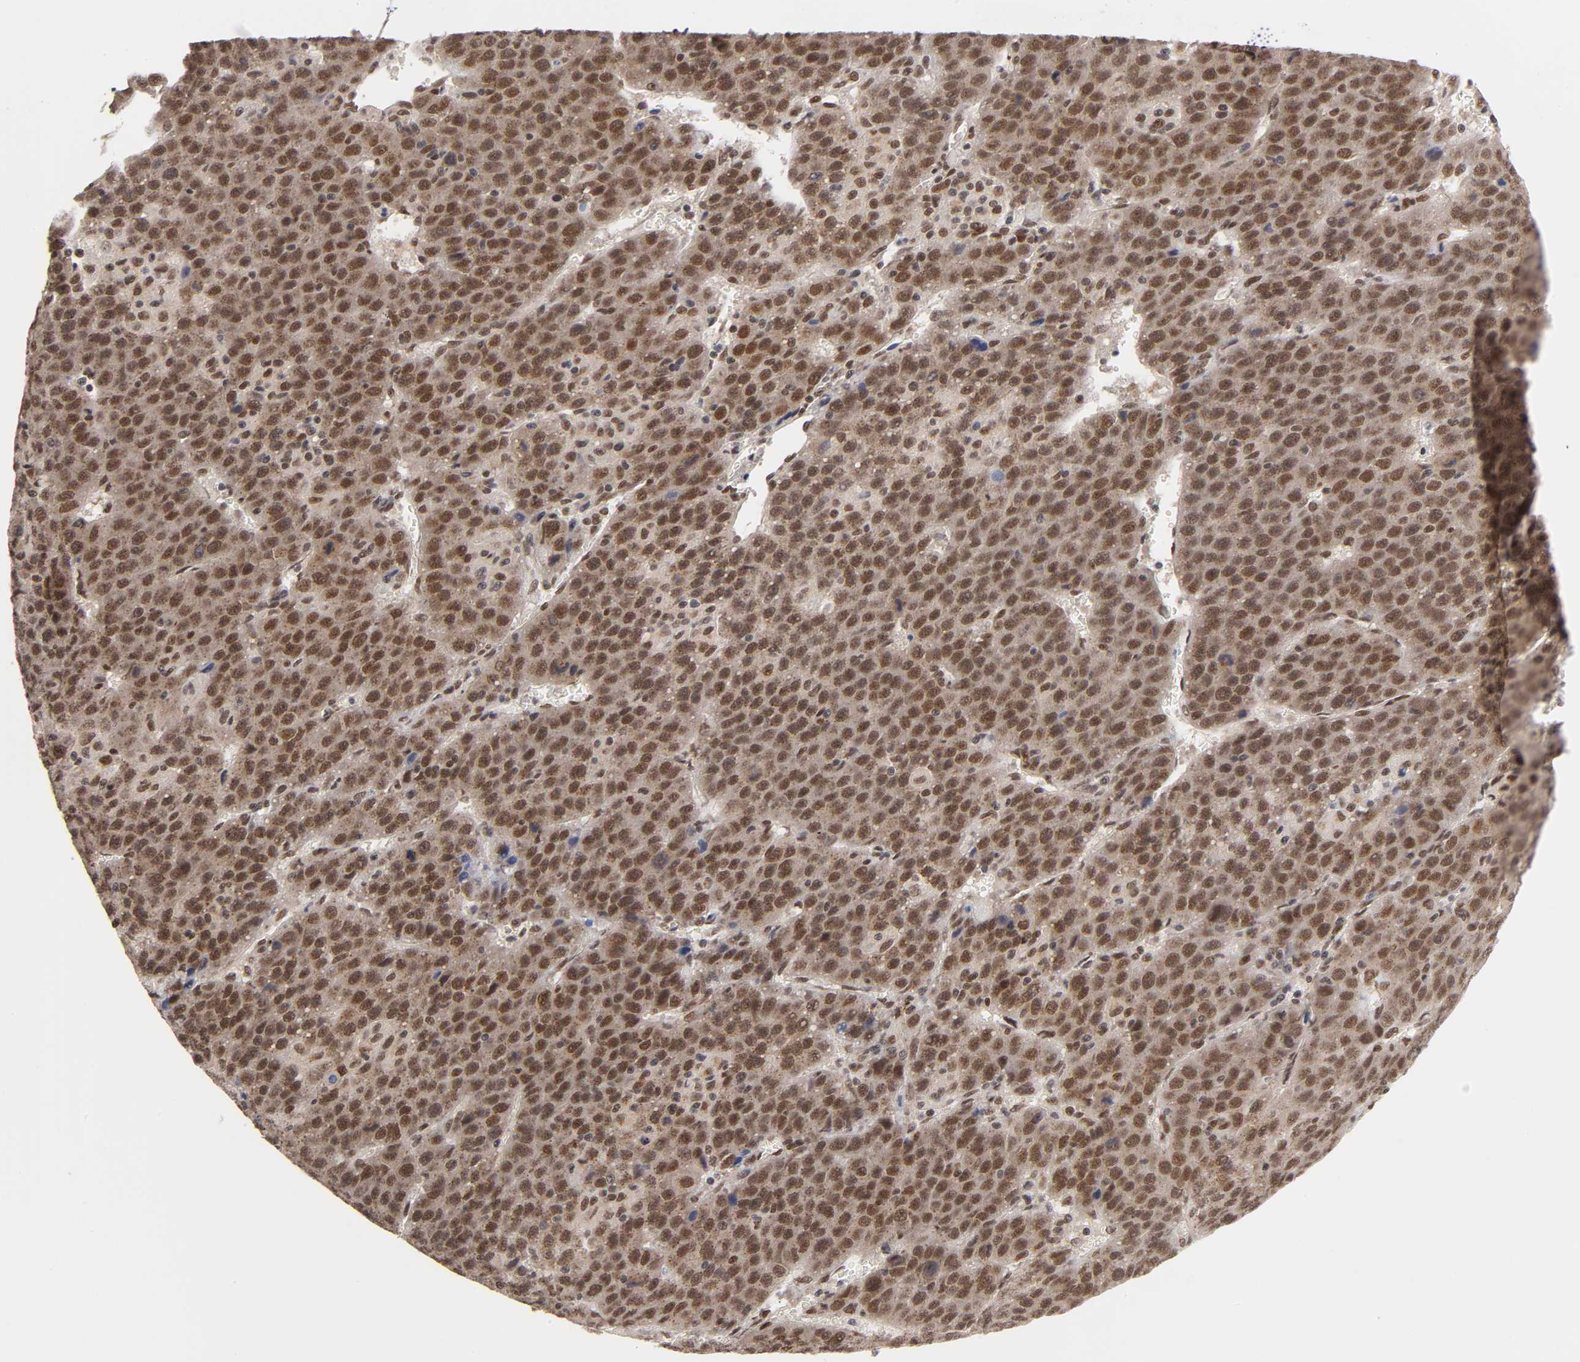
{"staining": {"intensity": "strong", "quantity": ">75%", "location": "cytoplasmic/membranous,nuclear"}, "tissue": "liver cancer", "cell_type": "Tumor cells", "image_type": "cancer", "snomed": [{"axis": "morphology", "description": "Carcinoma, Hepatocellular, NOS"}, {"axis": "topography", "description": "Liver"}], "caption": "The micrograph shows staining of liver cancer (hepatocellular carcinoma), revealing strong cytoplasmic/membranous and nuclear protein staining (brown color) within tumor cells. (DAB (3,3'-diaminobenzidine) IHC, brown staining for protein, blue staining for nuclei).", "gene": "EP300", "patient": {"sex": "female", "age": 53}}